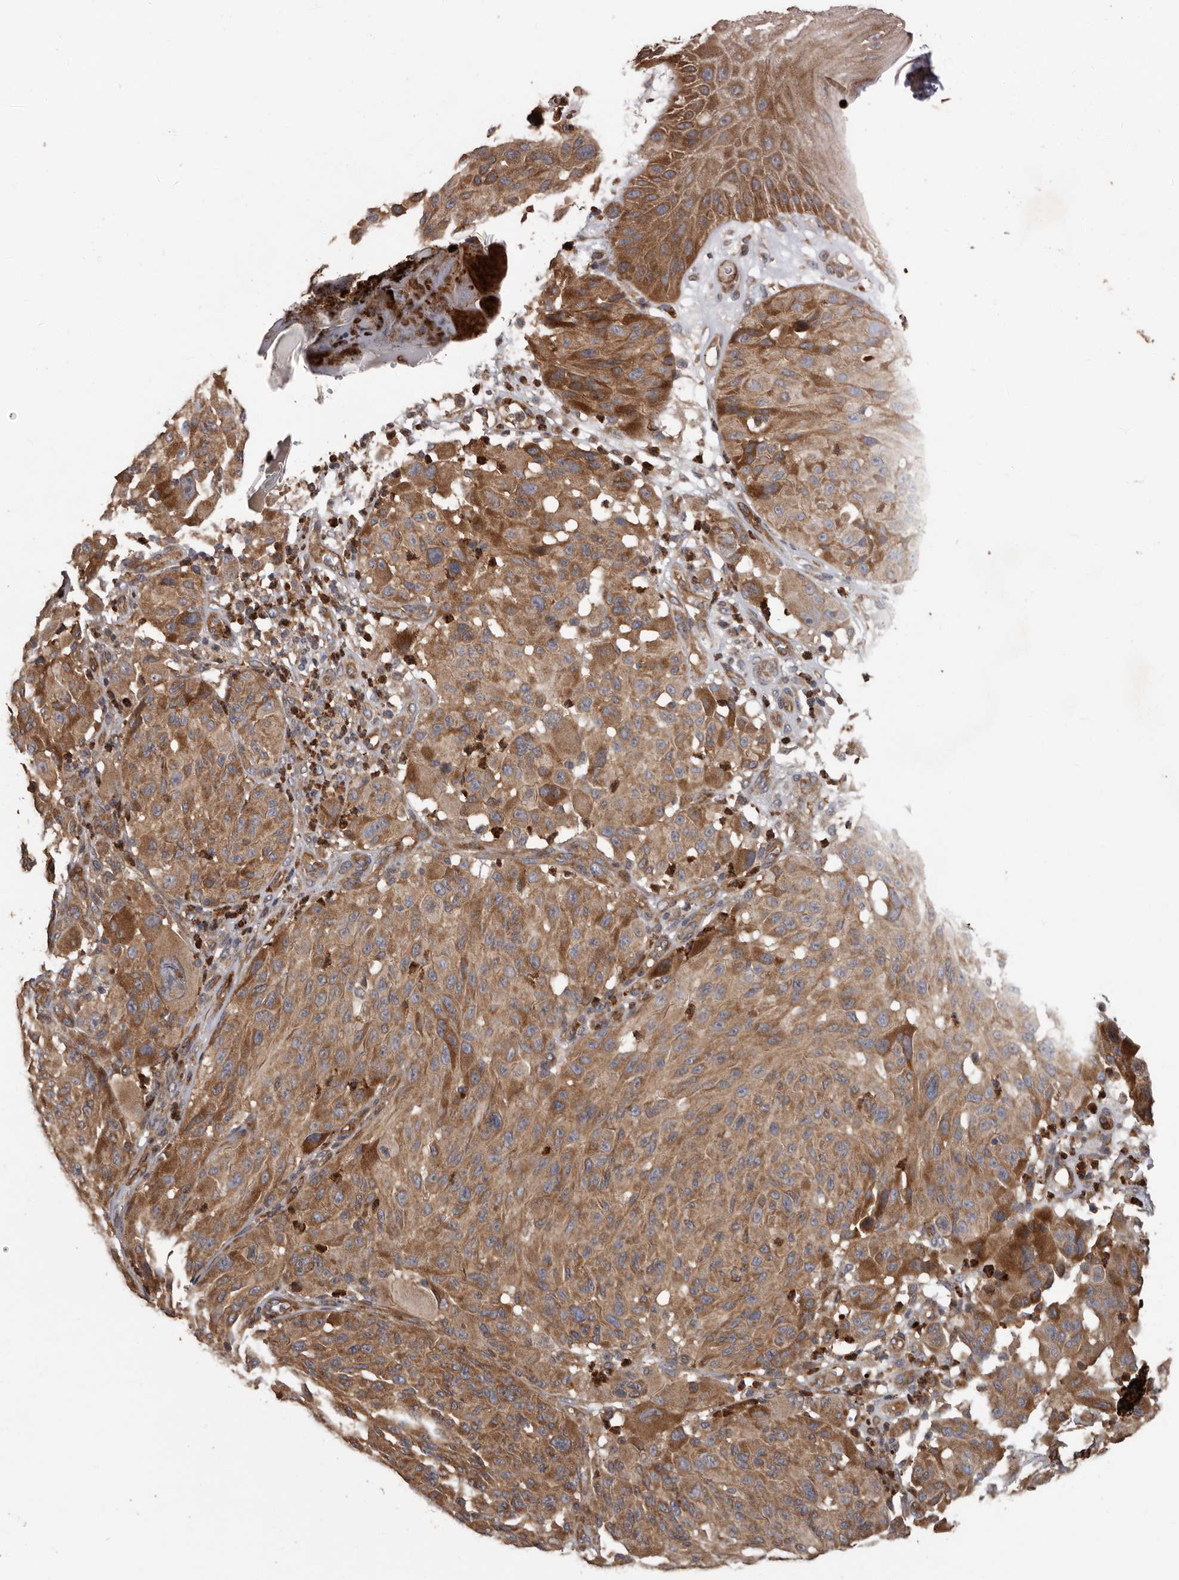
{"staining": {"intensity": "moderate", "quantity": ">75%", "location": "cytoplasmic/membranous"}, "tissue": "melanoma", "cell_type": "Tumor cells", "image_type": "cancer", "snomed": [{"axis": "morphology", "description": "Malignant melanoma, NOS"}, {"axis": "topography", "description": "Skin"}], "caption": "This is a photomicrograph of IHC staining of melanoma, which shows moderate staining in the cytoplasmic/membranous of tumor cells.", "gene": "ARHGEF5", "patient": {"sex": "male", "age": 83}}